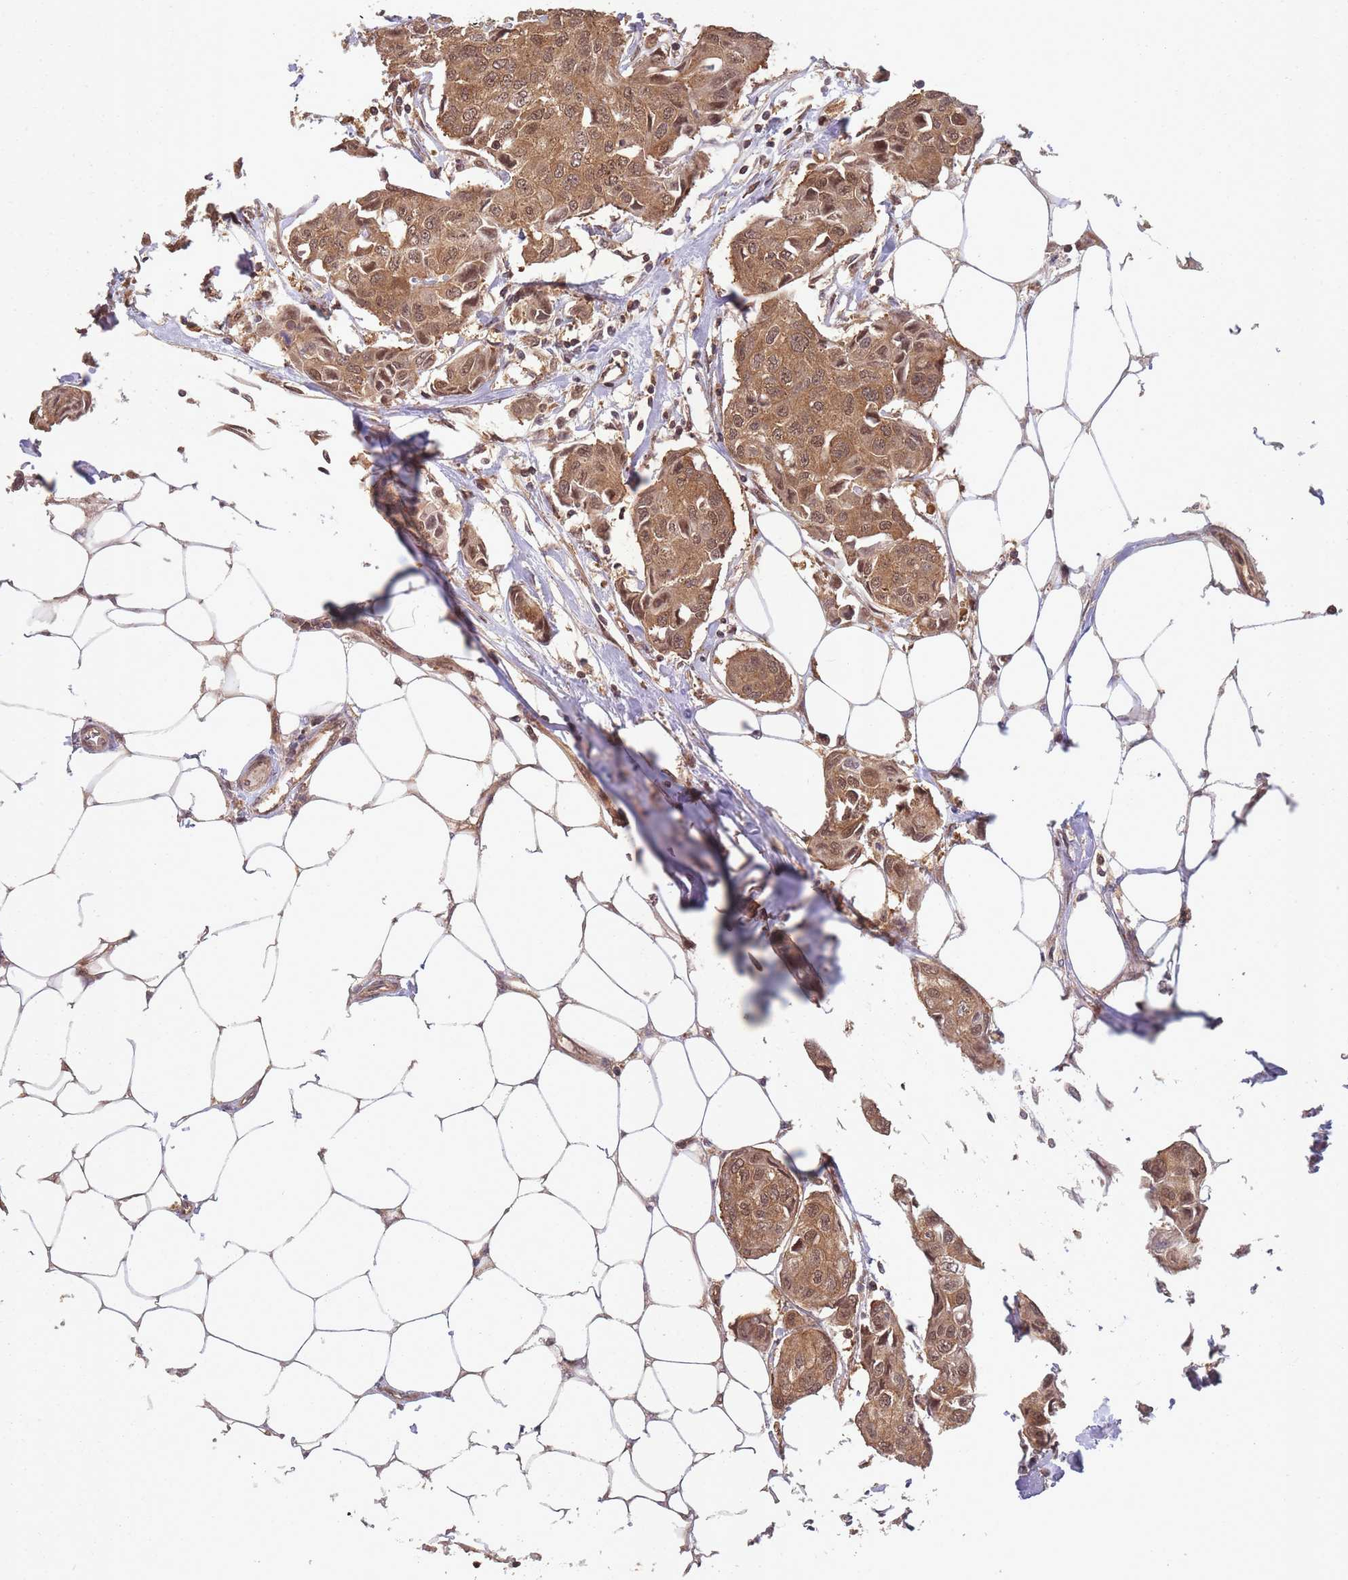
{"staining": {"intensity": "moderate", "quantity": ">75%", "location": "cytoplasmic/membranous,nuclear"}, "tissue": "breast cancer", "cell_type": "Tumor cells", "image_type": "cancer", "snomed": [{"axis": "morphology", "description": "Duct carcinoma"}, {"axis": "topography", "description": "Breast"}, {"axis": "topography", "description": "Lymph node"}], "caption": "Immunohistochemical staining of human breast intraductal carcinoma reveals moderate cytoplasmic/membranous and nuclear protein positivity in approximately >75% of tumor cells.", "gene": "PPP6R3", "patient": {"sex": "female", "age": 80}}